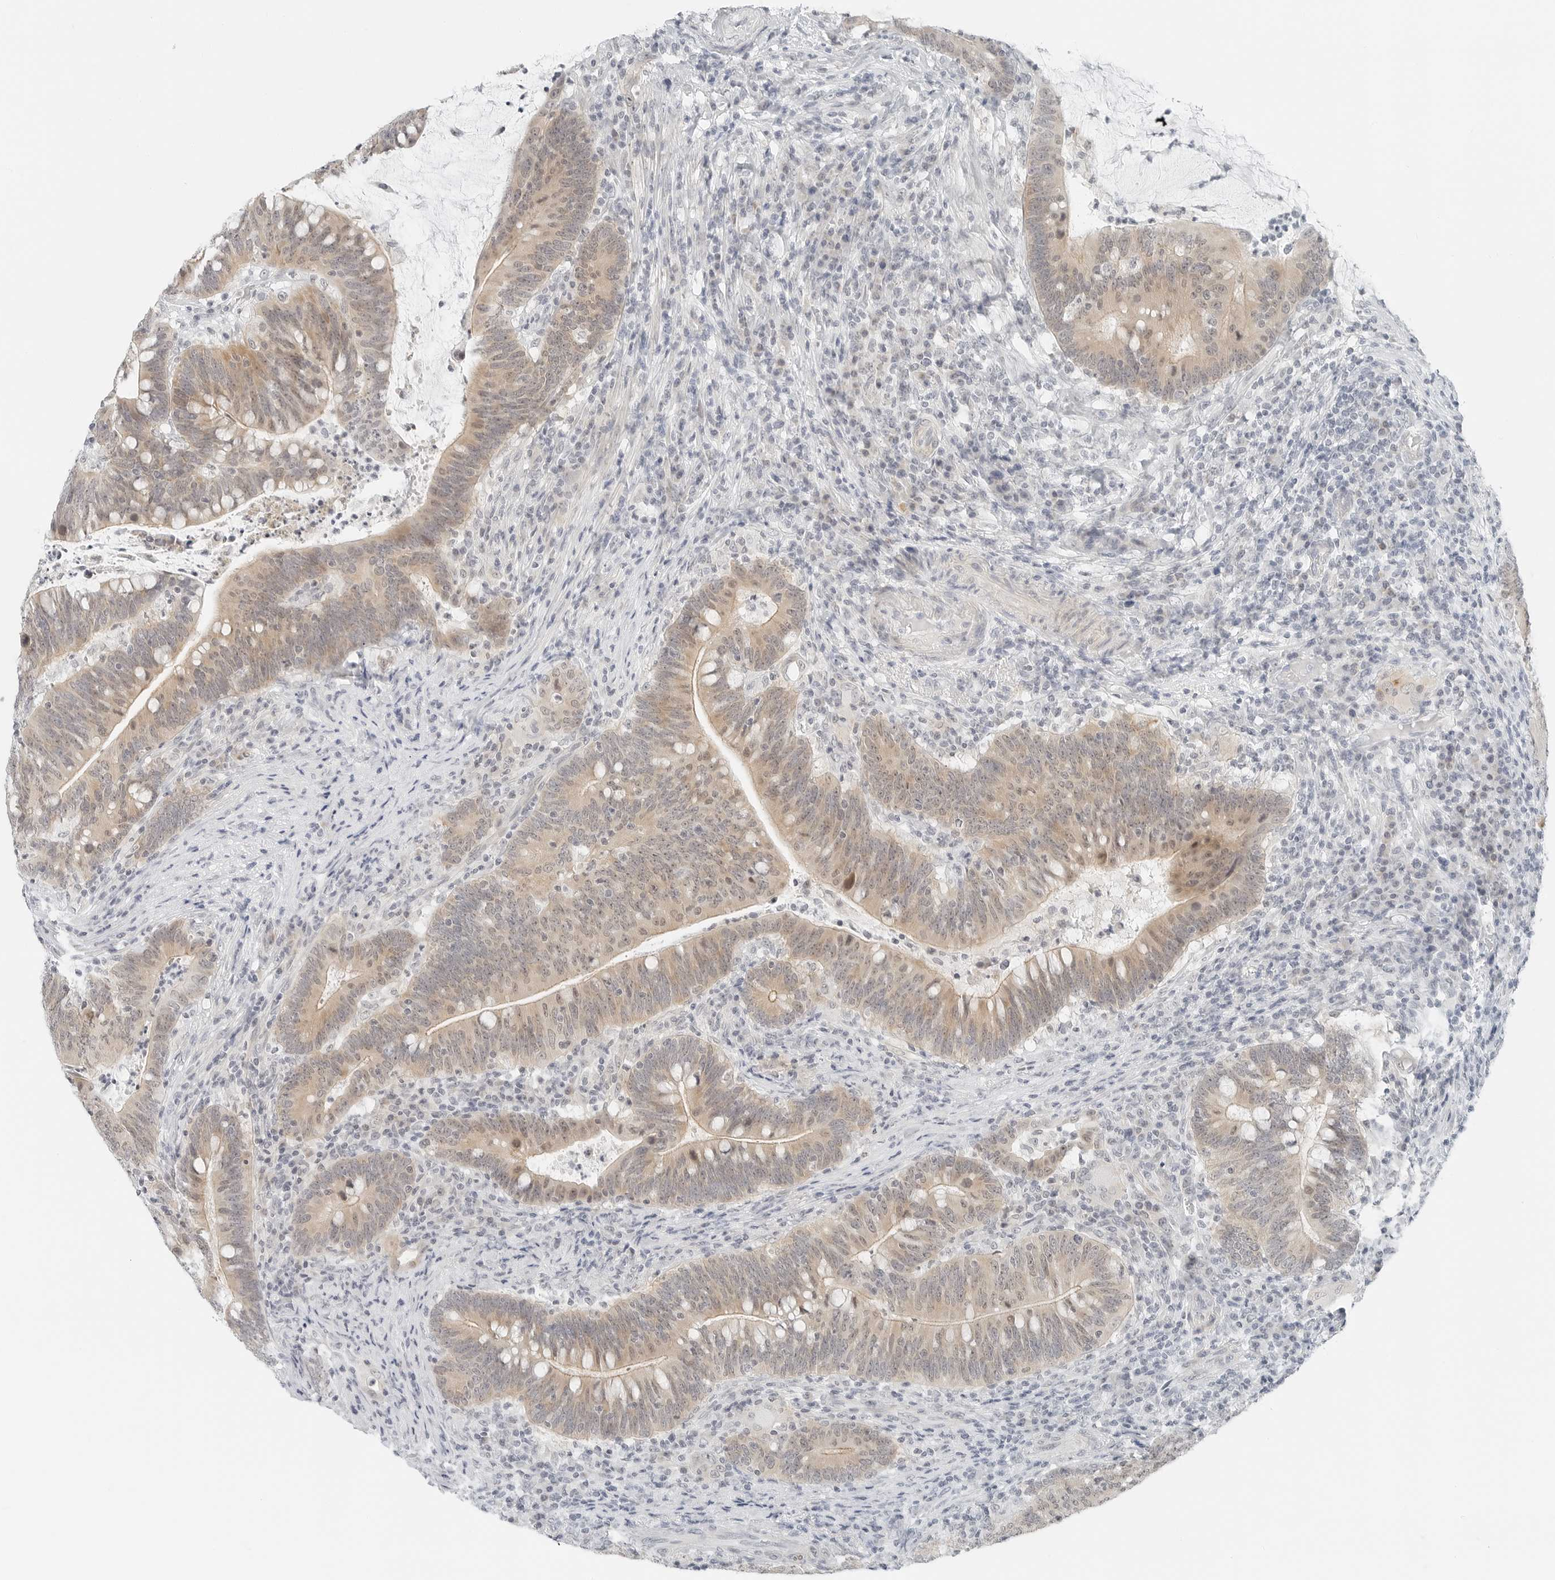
{"staining": {"intensity": "weak", "quantity": ">75%", "location": "cytoplasmic/membranous"}, "tissue": "colorectal cancer", "cell_type": "Tumor cells", "image_type": "cancer", "snomed": [{"axis": "morphology", "description": "Adenocarcinoma, NOS"}, {"axis": "topography", "description": "Colon"}], "caption": "Tumor cells display low levels of weak cytoplasmic/membranous expression in about >75% of cells in adenocarcinoma (colorectal).", "gene": "CCSAP", "patient": {"sex": "female", "age": 66}}